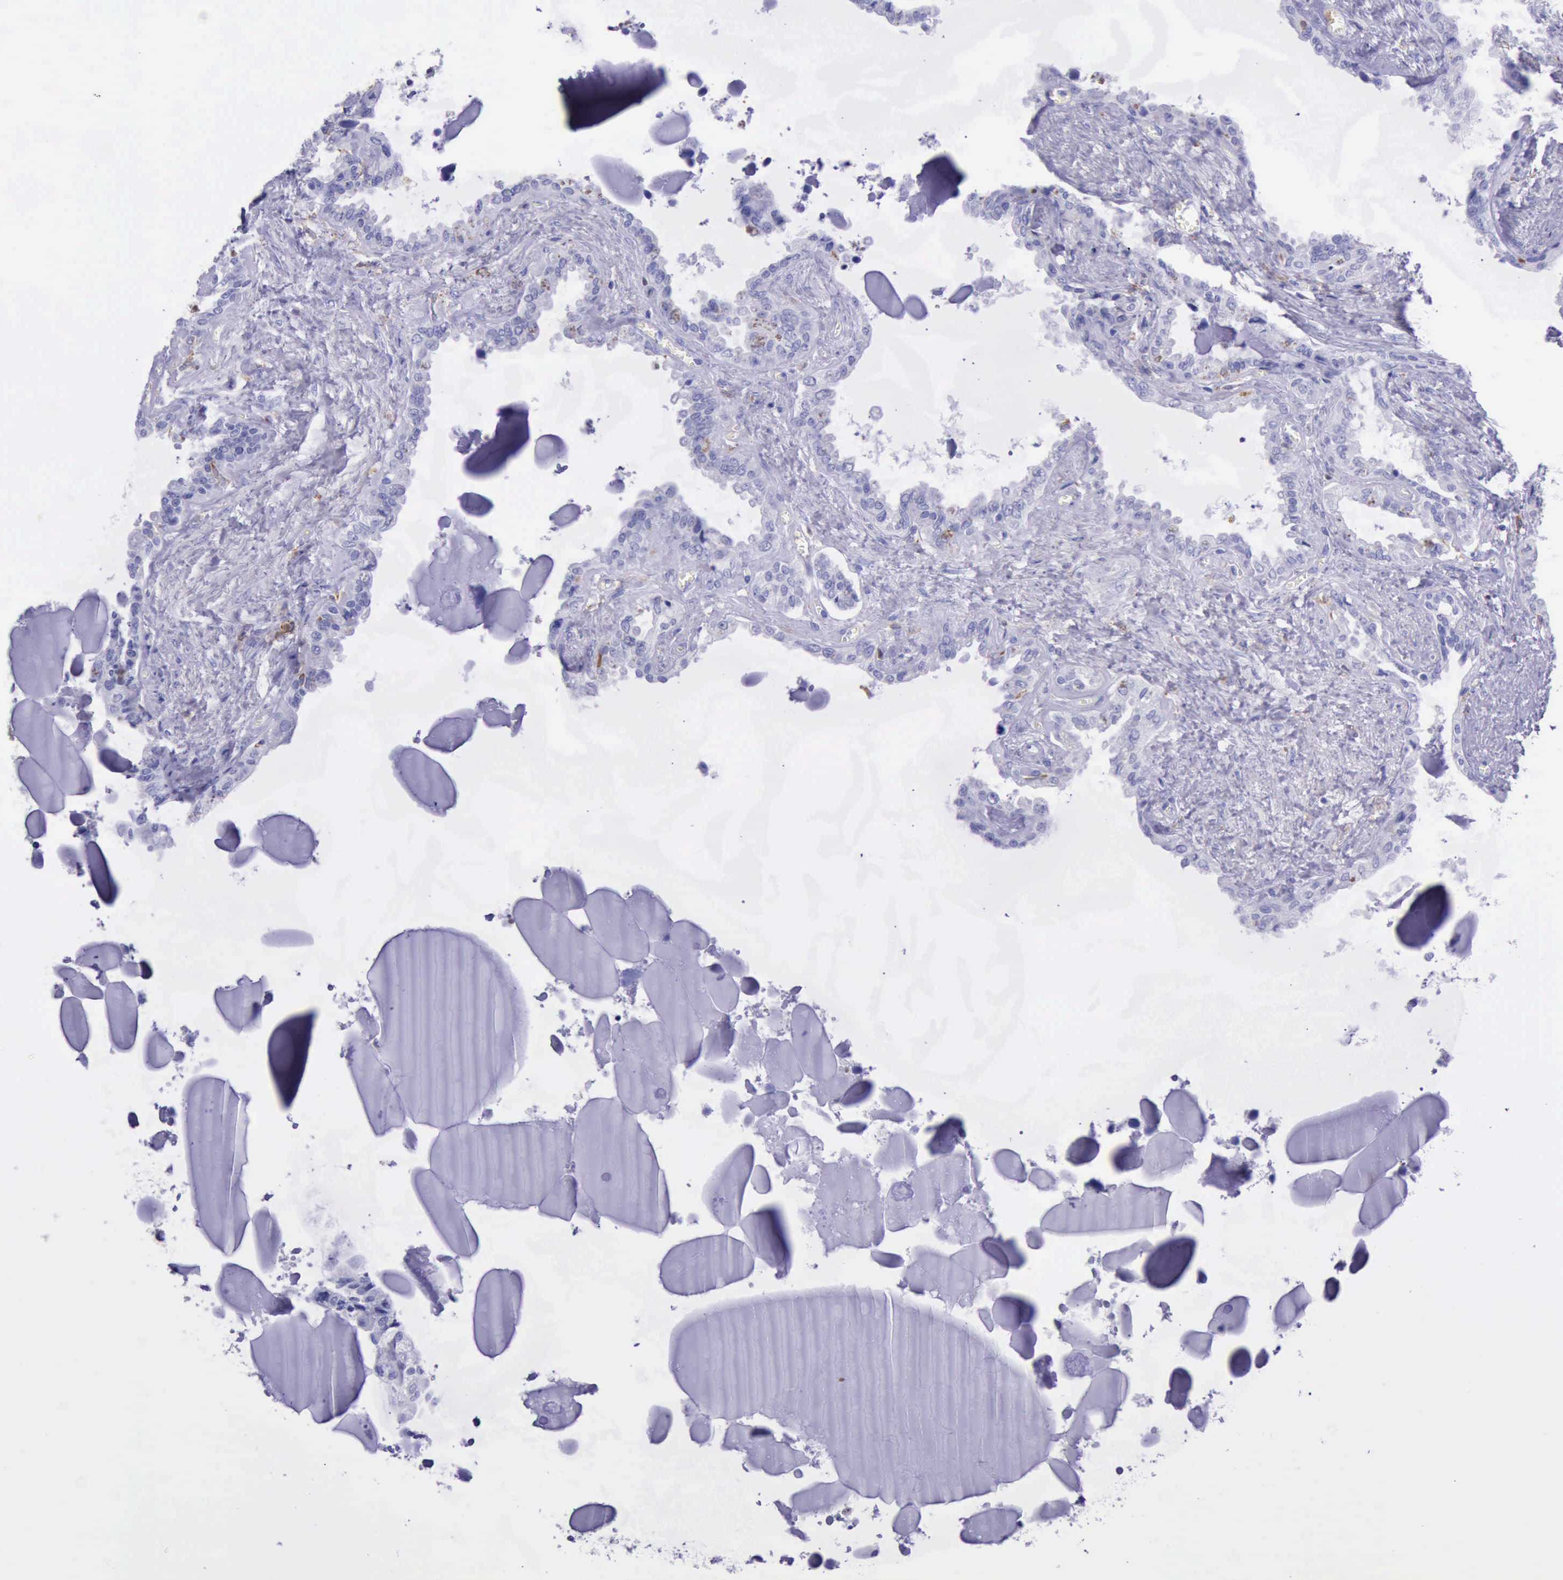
{"staining": {"intensity": "negative", "quantity": "none", "location": "none"}, "tissue": "seminal vesicle", "cell_type": "Glandular cells", "image_type": "normal", "snomed": [{"axis": "morphology", "description": "Normal tissue, NOS"}, {"axis": "morphology", "description": "Inflammation, NOS"}, {"axis": "topography", "description": "Urinary bladder"}, {"axis": "topography", "description": "Prostate"}, {"axis": "topography", "description": "Seminal veicle"}], "caption": "This is an immunohistochemistry (IHC) micrograph of normal human seminal vesicle. There is no expression in glandular cells.", "gene": "BTK", "patient": {"sex": "male", "age": 82}}